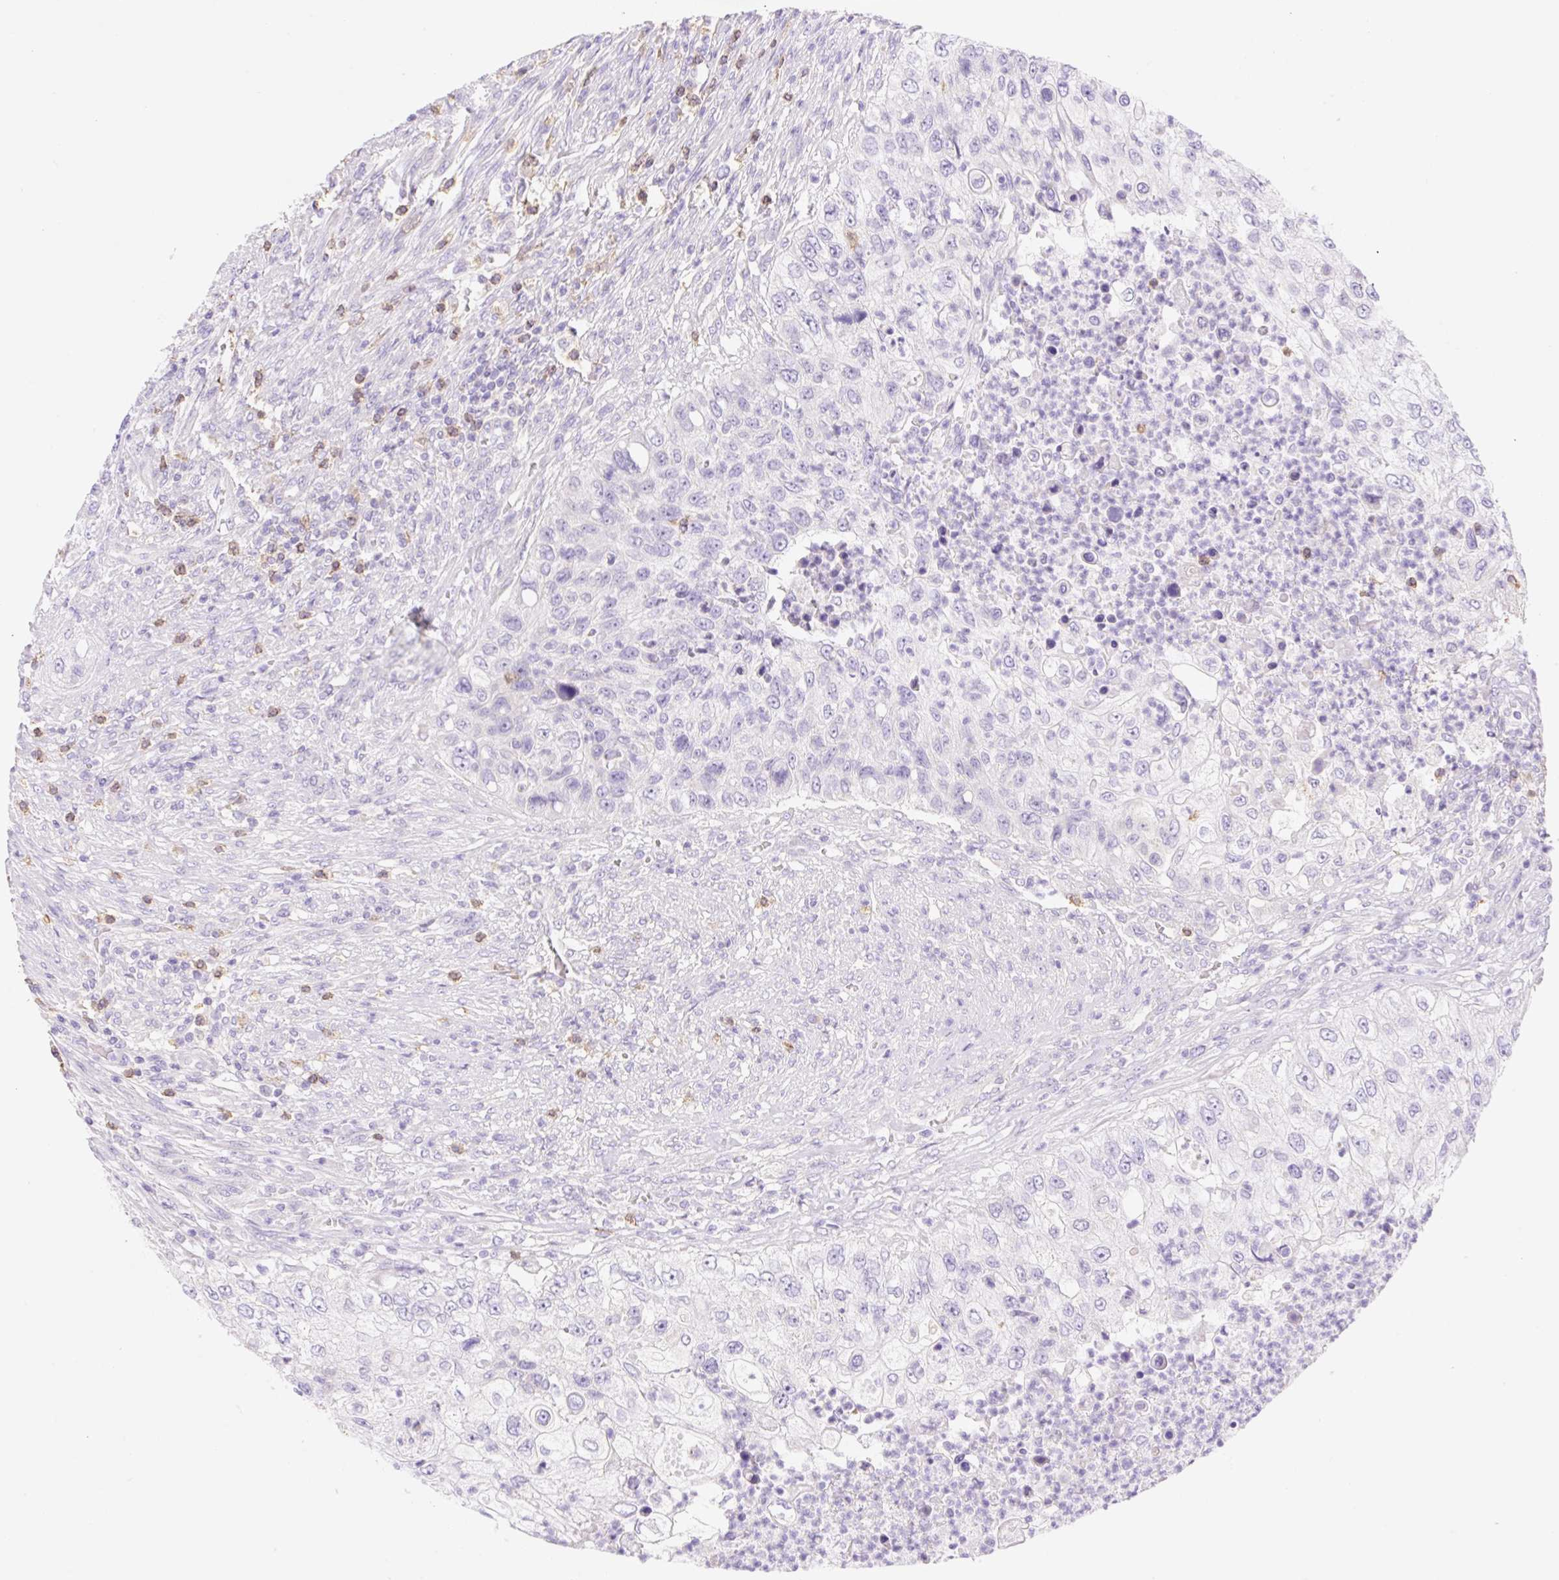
{"staining": {"intensity": "negative", "quantity": "none", "location": "none"}, "tissue": "urothelial cancer", "cell_type": "Tumor cells", "image_type": "cancer", "snomed": [{"axis": "morphology", "description": "Urothelial carcinoma, High grade"}, {"axis": "topography", "description": "Urinary bladder"}], "caption": "IHC of human urothelial cancer exhibits no expression in tumor cells.", "gene": "DENND5A", "patient": {"sex": "female", "age": 60}}